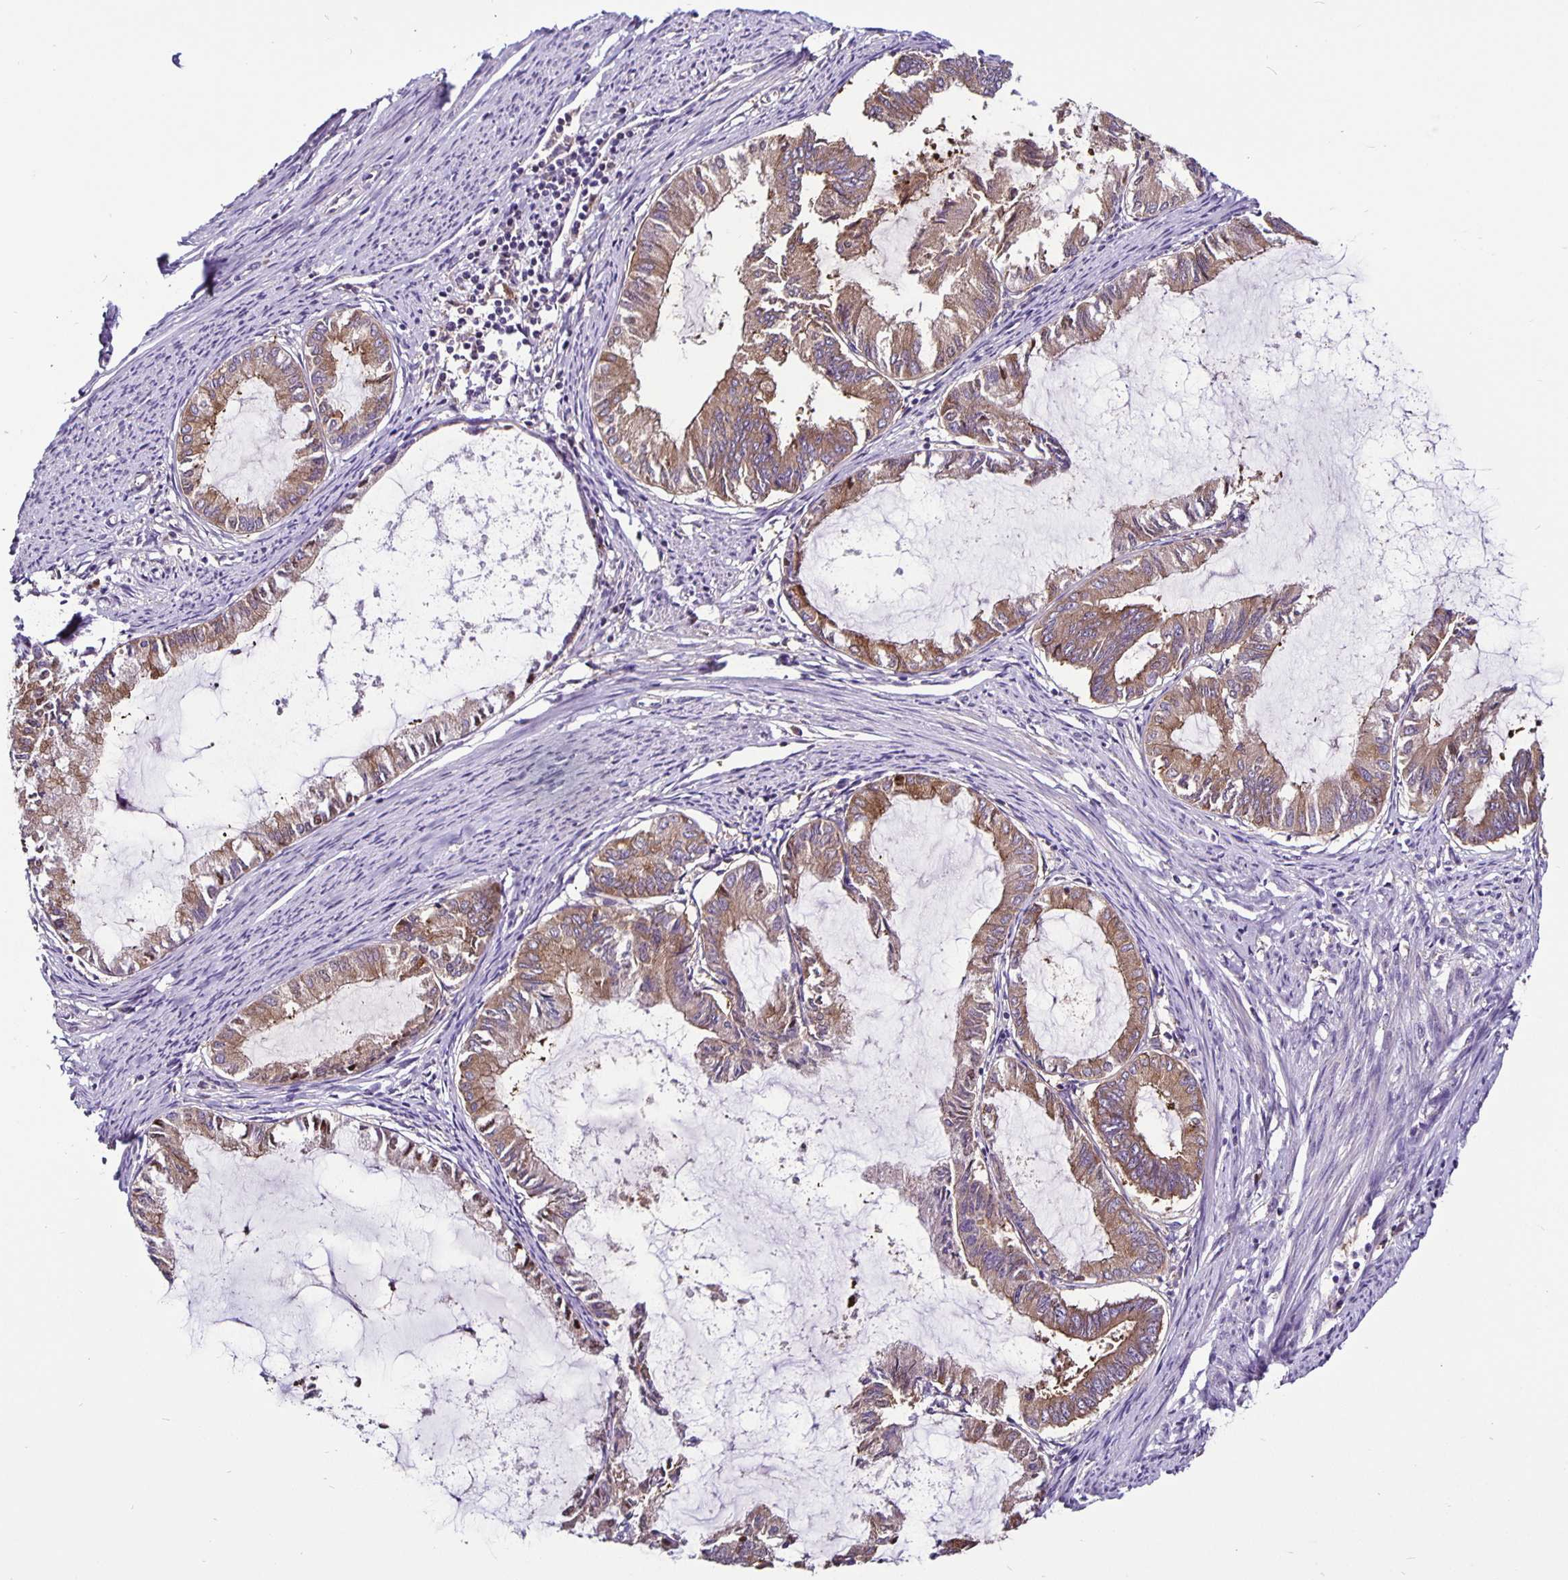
{"staining": {"intensity": "moderate", "quantity": ">75%", "location": "cytoplasmic/membranous"}, "tissue": "endometrial cancer", "cell_type": "Tumor cells", "image_type": "cancer", "snomed": [{"axis": "morphology", "description": "Adenocarcinoma, NOS"}, {"axis": "topography", "description": "Endometrium"}], "caption": "Endometrial cancer (adenocarcinoma) stained with a brown dye shows moderate cytoplasmic/membranous positive expression in about >75% of tumor cells.", "gene": "SNX5", "patient": {"sex": "female", "age": 86}}